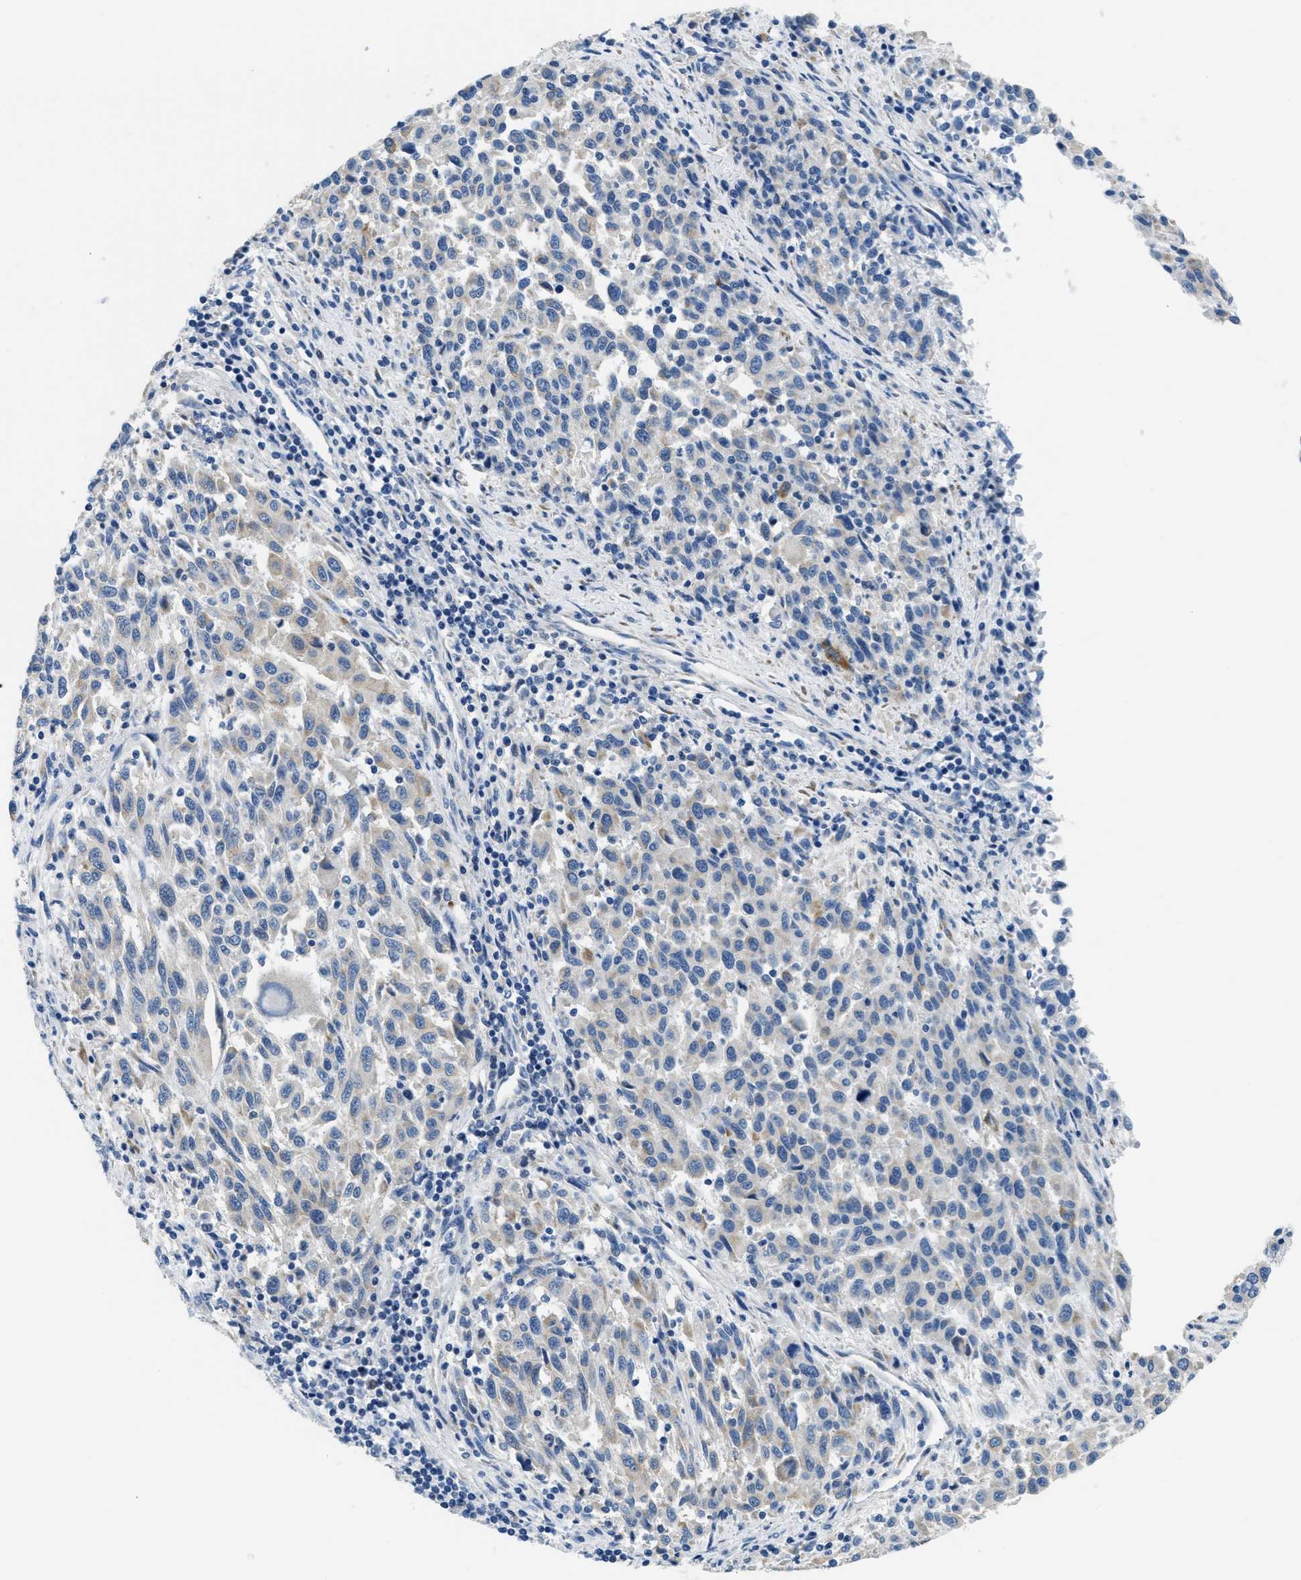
{"staining": {"intensity": "weak", "quantity": "<25%", "location": "cytoplasmic/membranous"}, "tissue": "melanoma", "cell_type": "Tumor cells", "image_type": "cancer", "snomed": [{"axis": "morphology", "description": "Malignant melanoma, Metastatic site"}, {"axis": "topography", "description": "Lymph node"}], "caption": "IHC of malignant melanoma (metastatic site) displays no staining in tumor cells. (DAB (3,3'-diaminobenzidine) immunohistochemistry visualized using brightfield microscopy, high magnification).", "gene": "CLDN18", "patient": {"sex": "male", "age": 61}}